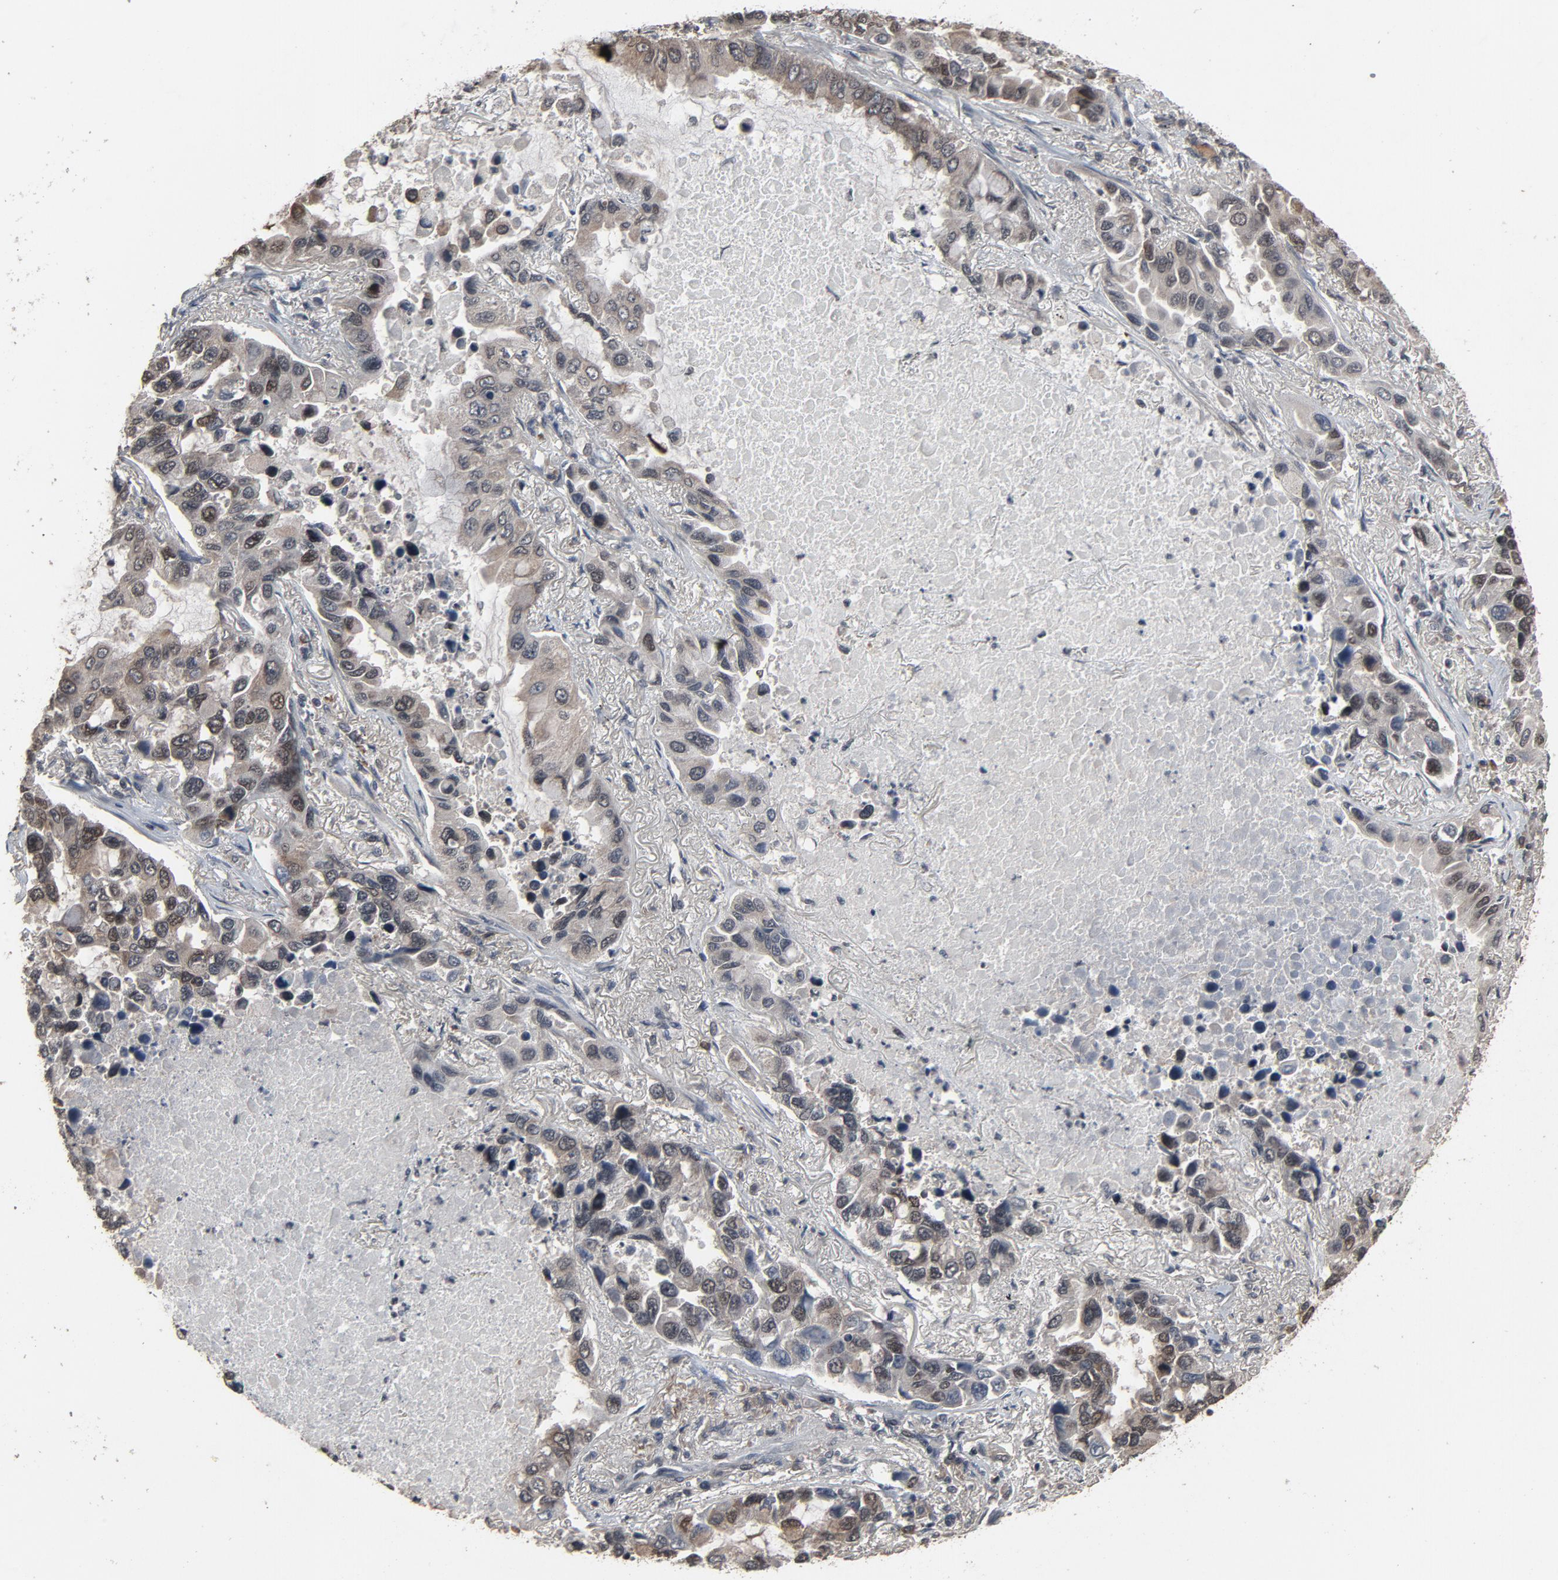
{"staining": {"intensity": "moderate", "quantity": "25%-75%", "location": "cytoplasmic/membranous,nuclear"}, "tissue": "lung cancer", "cell_type": "Tumor cells", "image_type": "cancer", "snomed": [{"axis": "morphology", "description": "Adenocarcinoma, NOS"}, {"axis": "topography", "description": "Lung"}], "caption": "DAB immunohistochemical staining of human lung cancer (adenocarcinoma) displays moderate cytoplasmic/membranous and nuclear protein staining in approximately 25%-75% of tumor cells.", "gene": "POM121", "patient": {"sex": "male", "age": 64}}